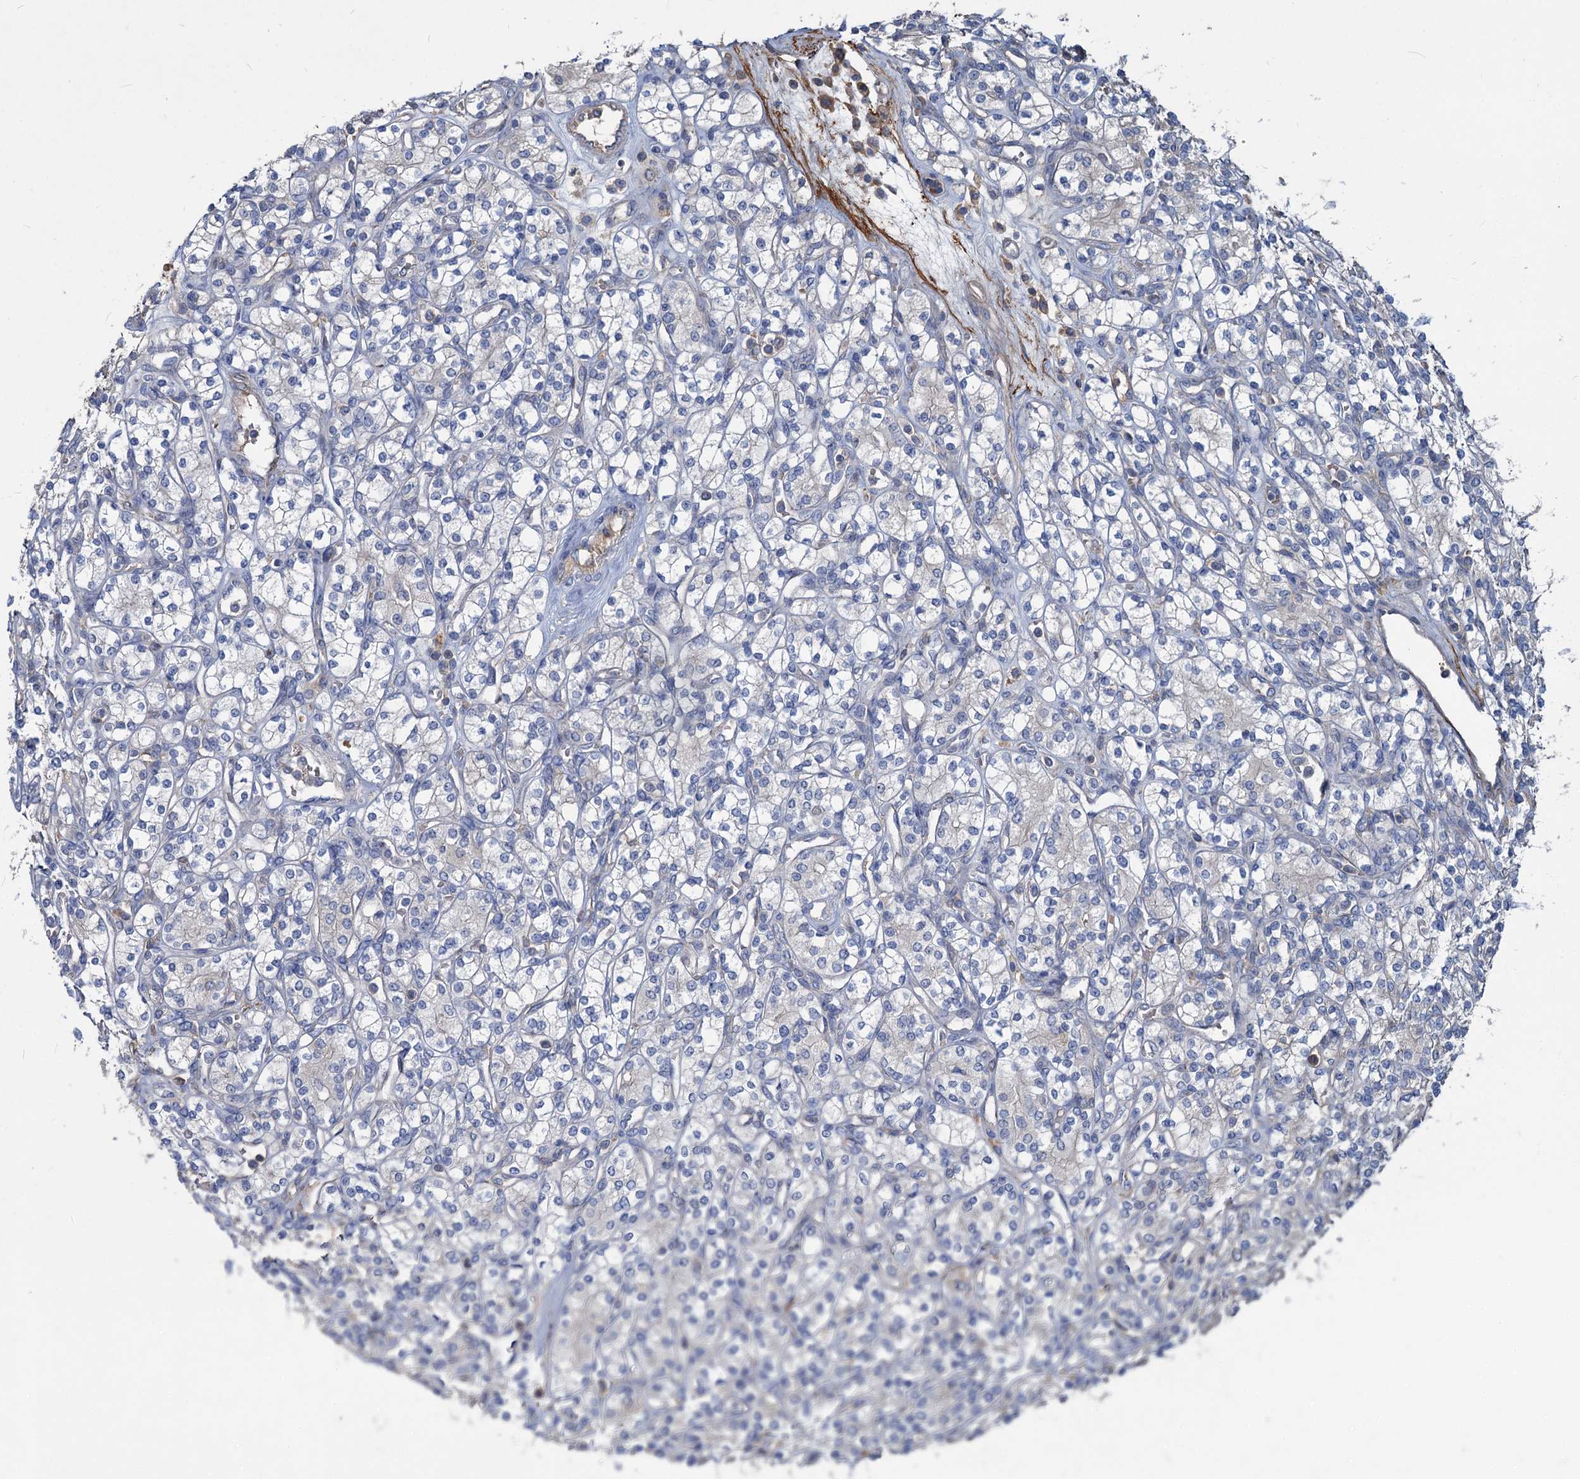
{"staining": {"intensity": "negative", "quantity": "none", "location": "none"}, "tissue": "renal cancer", "cell_type": "Tumor cells", "image_type": "cancer", "snomed": [{"axis": "morphology", "description": "Adenocarcinoma, NOS"}, {"axis": "topography", "description": "Kidney"}], "caption": "There is no significant staining in tumor cells of renal cancer (adenocarcinoma).", "gene": "URAD", "patient": {"sex": "male", "age": 77}}